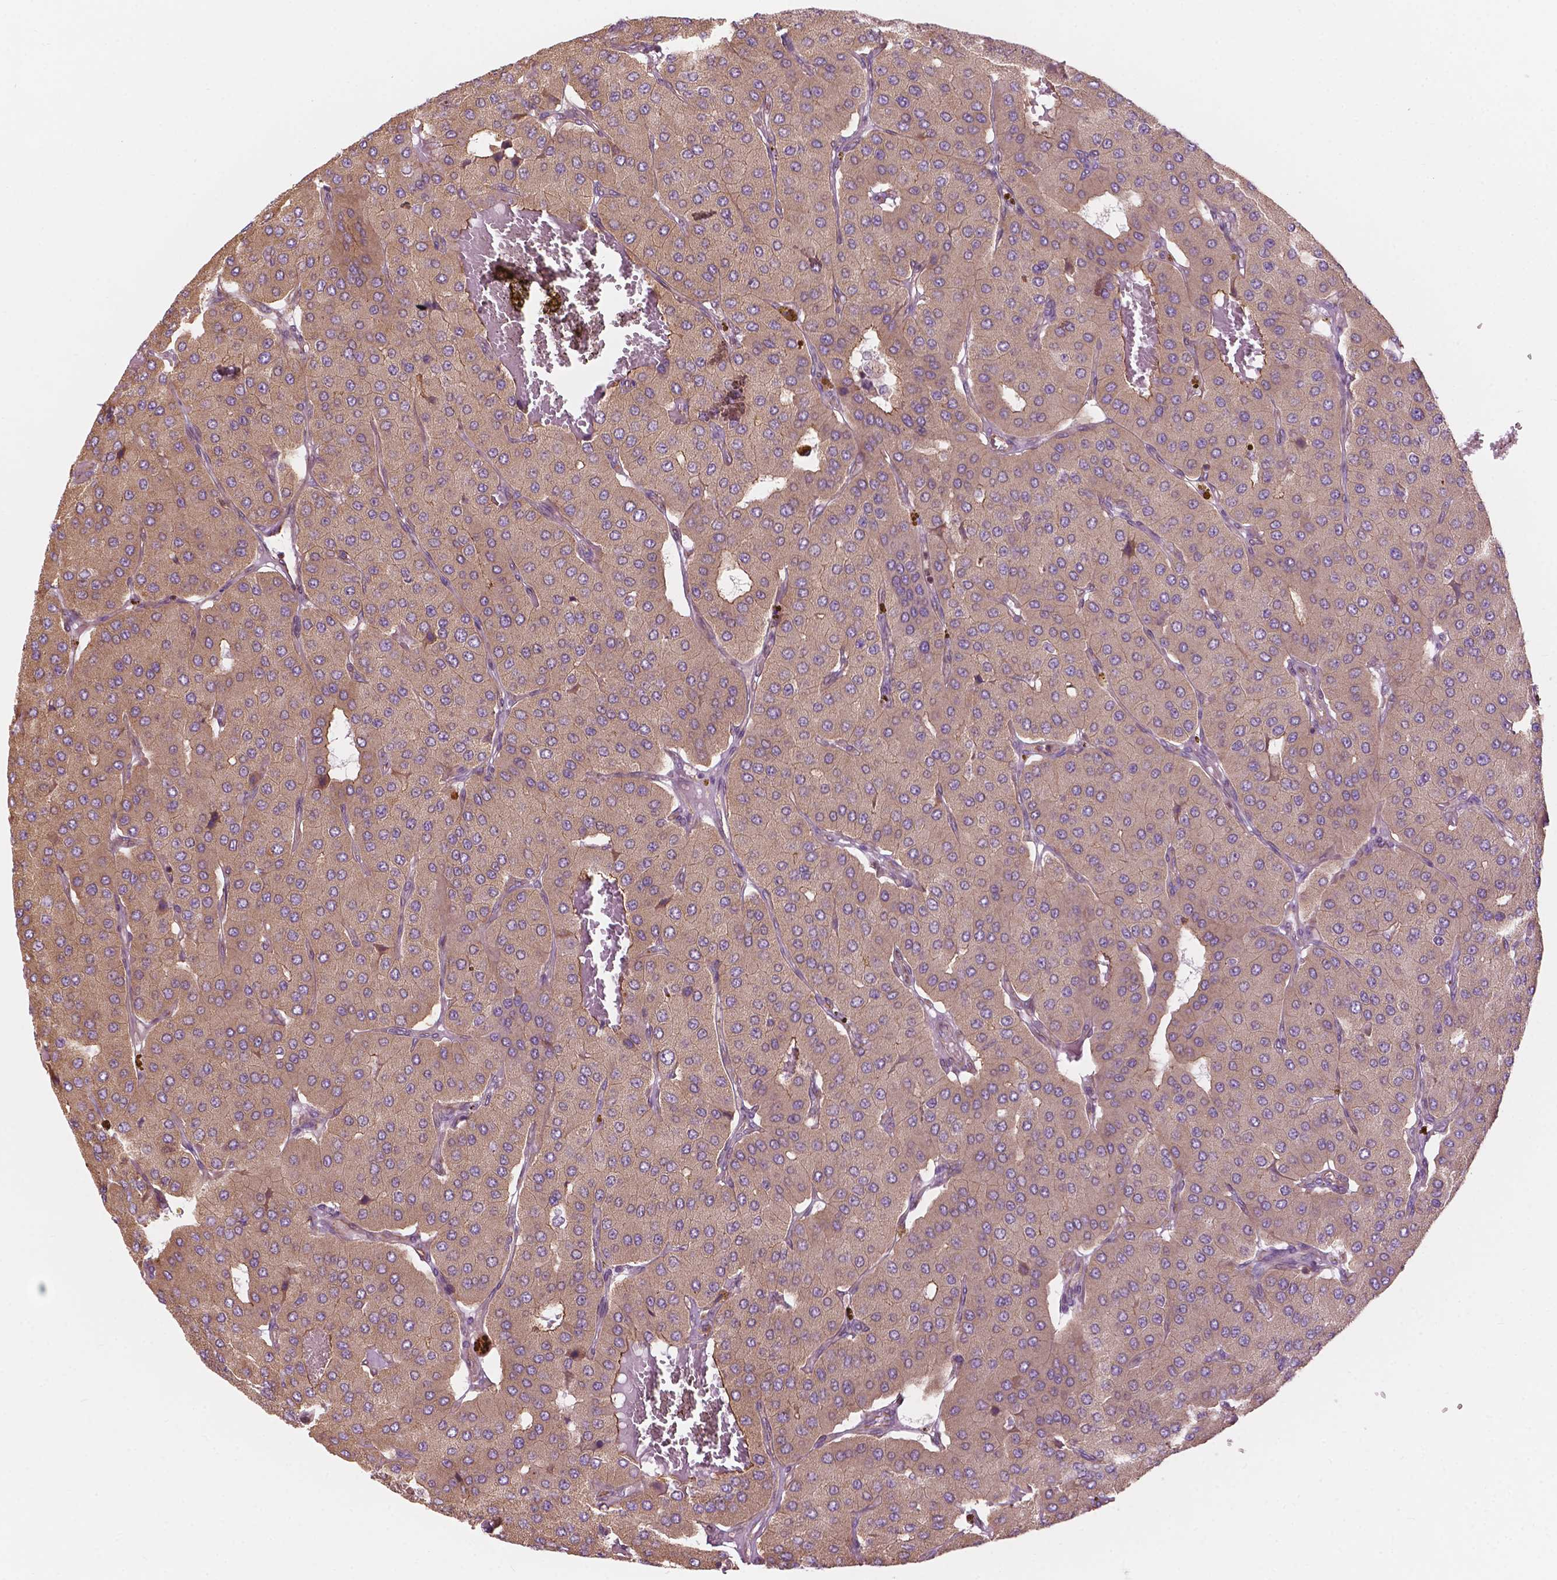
{"staining": {"intensity": "moderate", "quantity": "<25%", "location": "cytoplasmic/membranous"}, "tissue": "parathyroid gland", "cell_type": "Glandular cells", "image_type": "normal", "snomed": [{"axis": "morphology", "description": "Normal tissue, NOS"}, {"axis": "morphology", "description": "Adenoma, NOS"}, {"axis": "topography", "description": "Parathyroid gland"}], "caption": "DAB immunohistochemical staining of unremarkable human parathyroid gland demonstrates moderate cytoplasmic/membranous protein staining in approximately <25% of glandular cells.", "gene": "SURF4", "patient": {"sex": "female", "age": 86}}